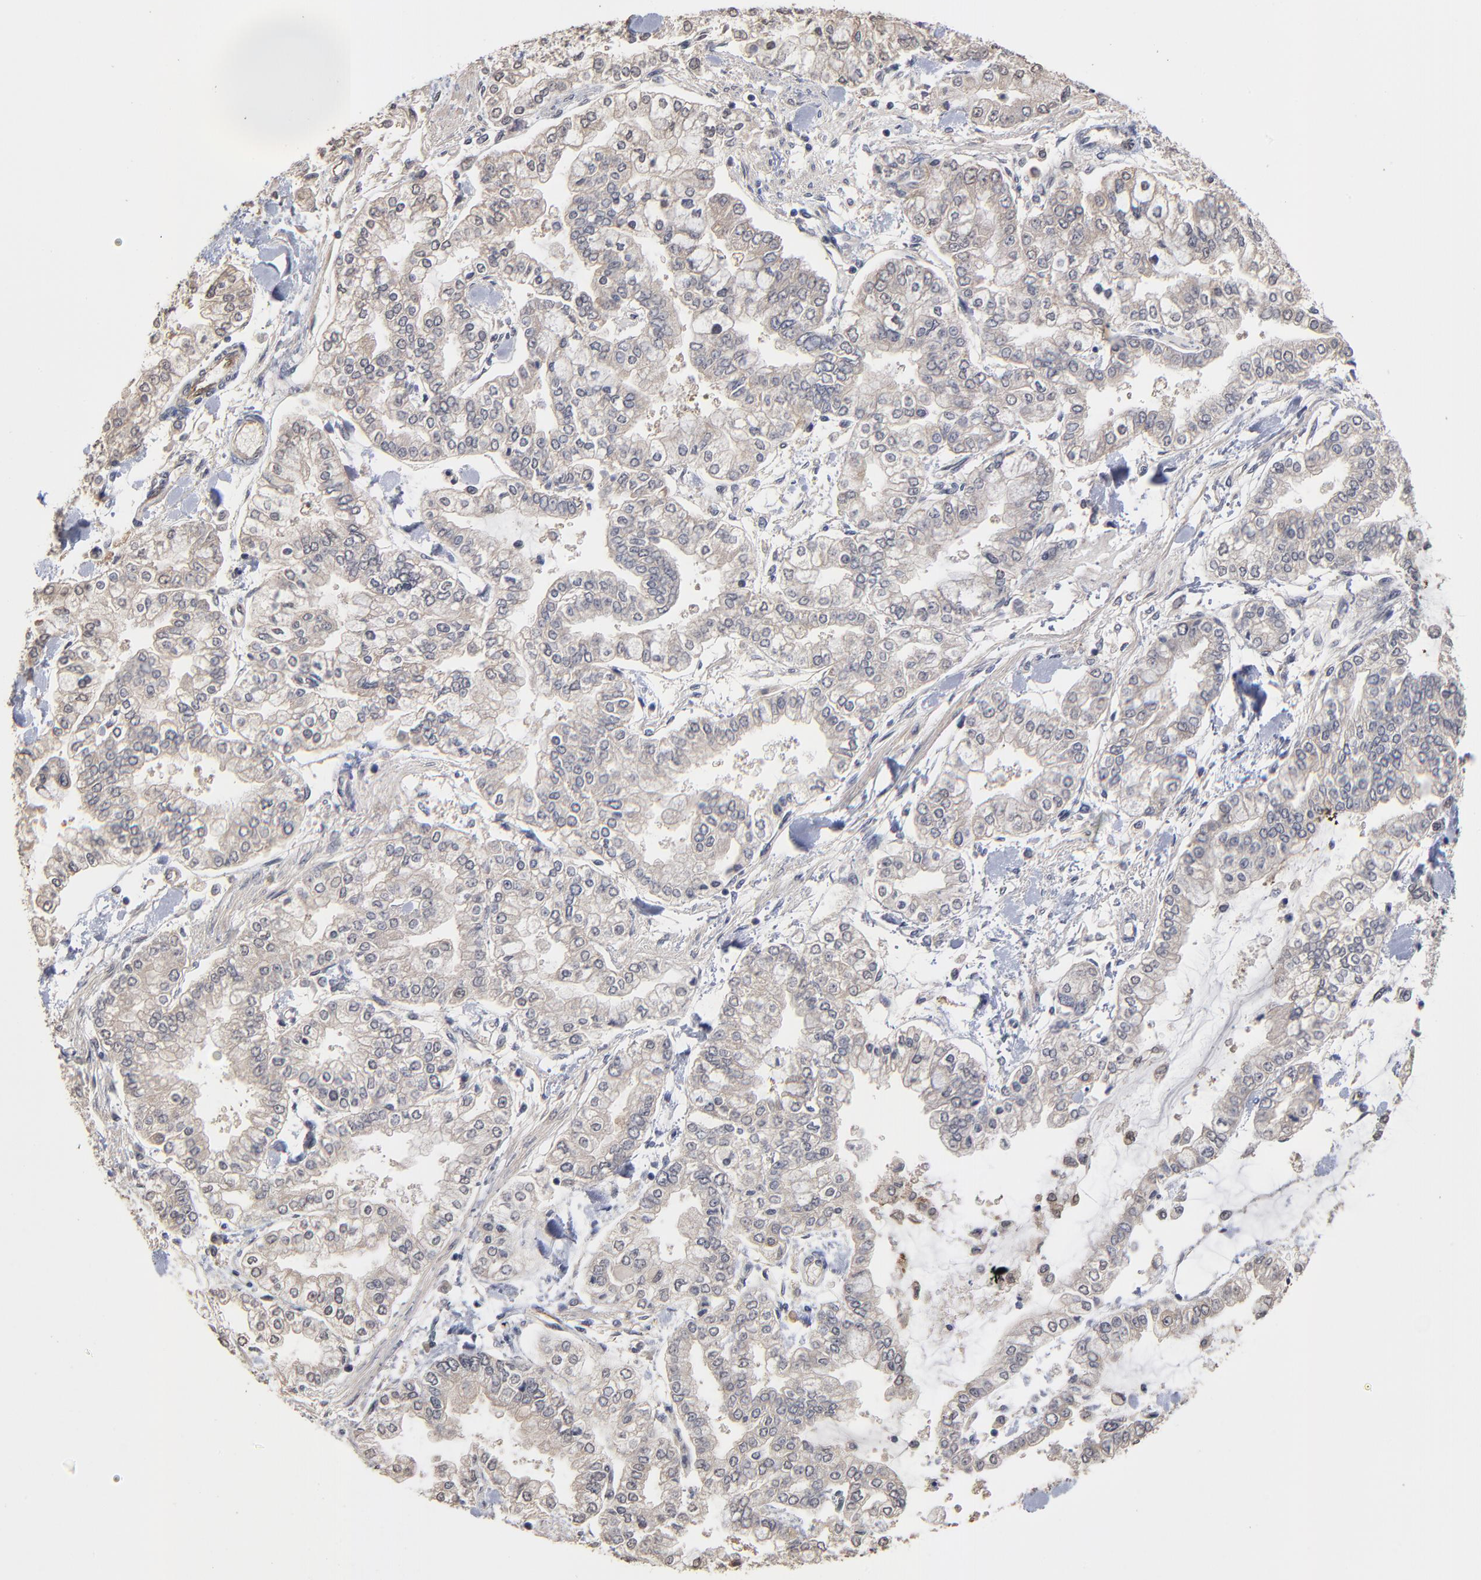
{"staining": {"intensity": "weak", "quantity": "25%-75%", "location": "cytoplasmic/membranous"}, "tissue": "stomach cancer", "cell_type": "Tumor cells", "image_type": "cancer", "snomed": [{"axis": "morphology", "description": "Normal tissue, NOS"}, {"axis": "morphology", "description": "Adenocarcinoma, NOS"}, {"axis": "topography", "description": "Stomach, upper"}, {"axis": "topography", "description": "Stomach"}], "caption": "Immunohistochemistry (IHC) (DAB (3,3'-diaminobenzidine)) staining of human stomach cancer demonstrates weak cytoplasmic/membranous protein staining in about 25%-75% of tumor cells.", "gene": "ASB8", "patient": {"sex": "male", "age": 76}}